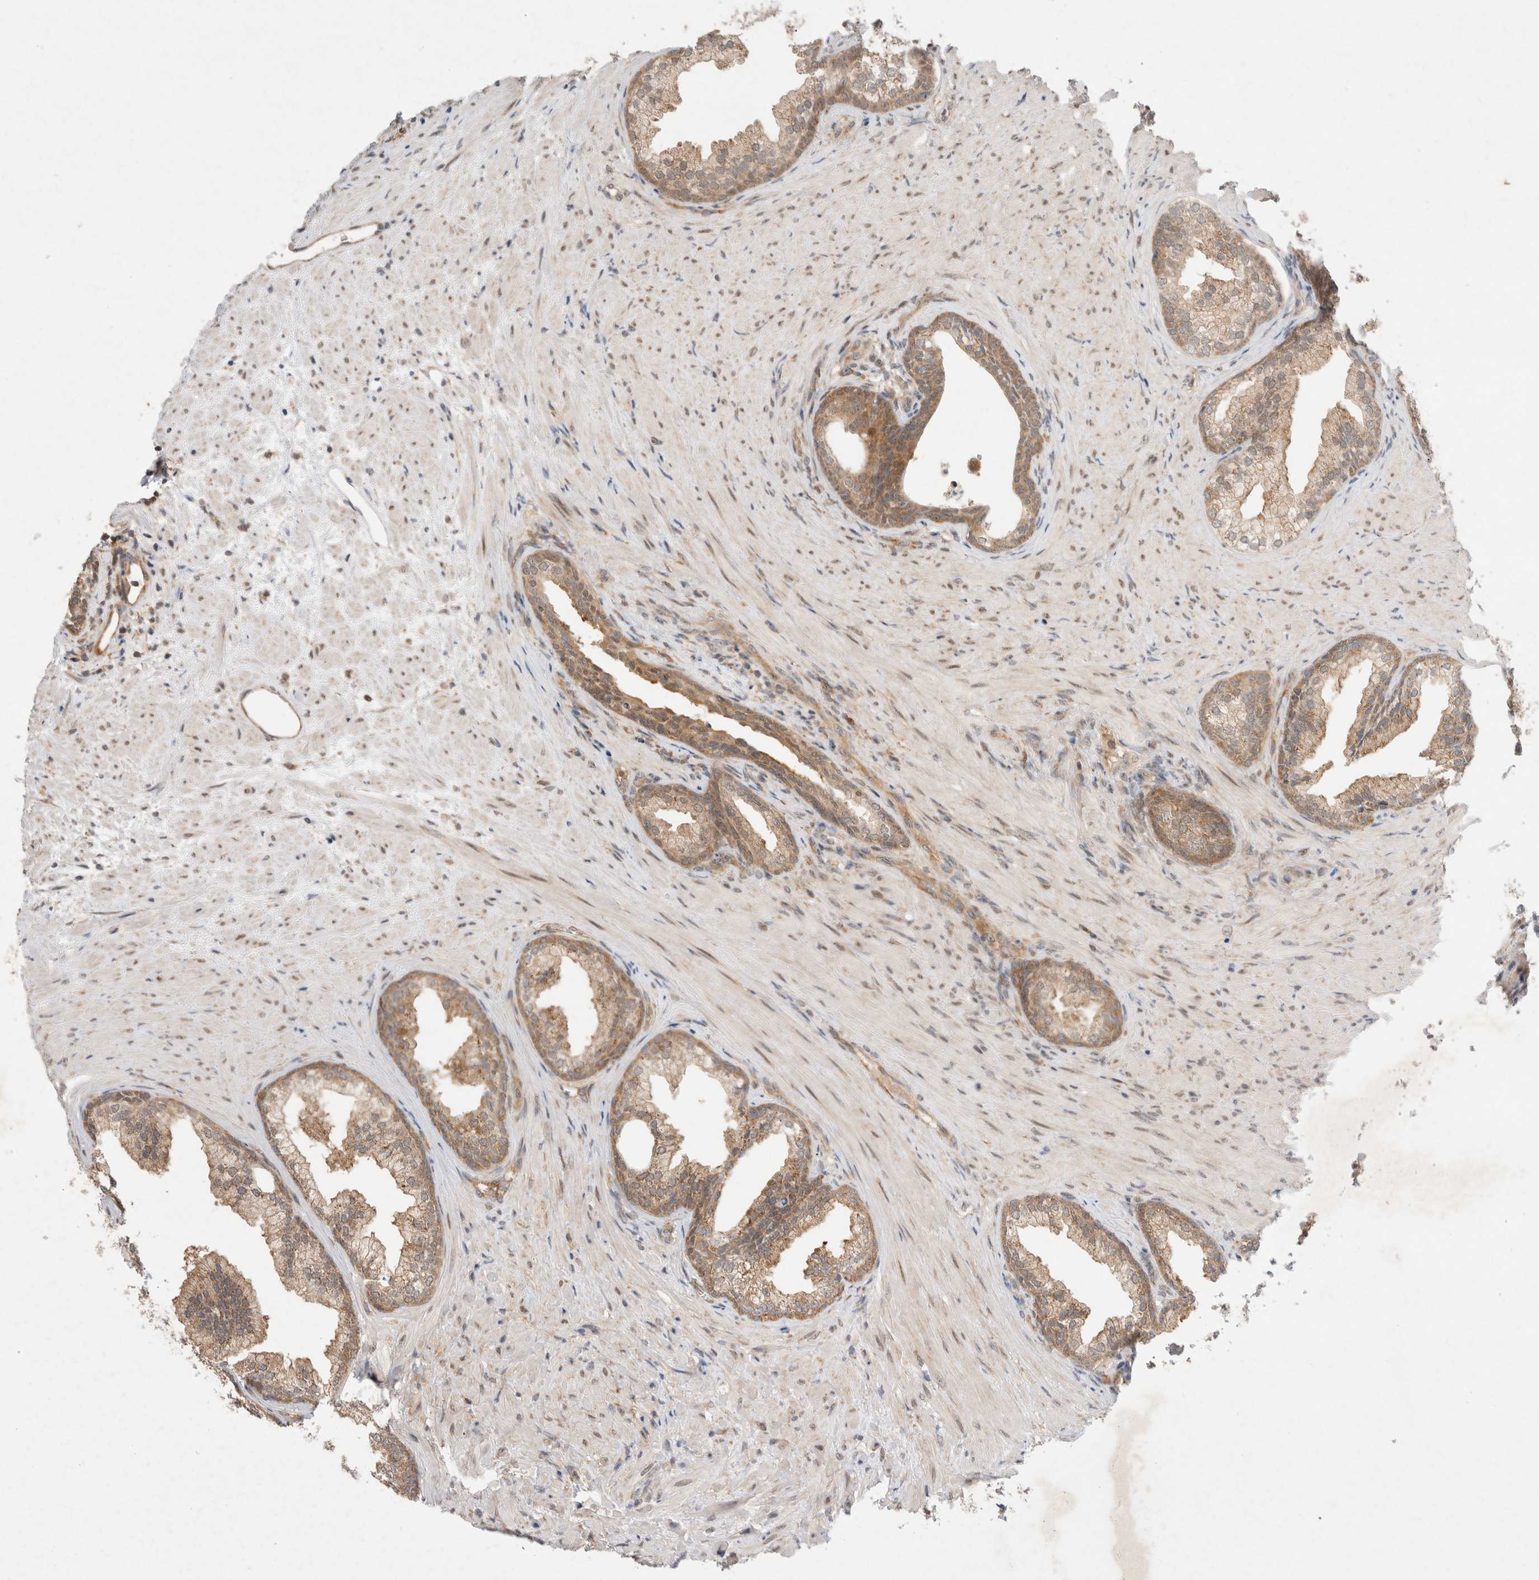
{"staining": {"intensity": "moderate", "quantity": ">75%", "location": "cytoplasmic/membranous"}, "tissue": "prostate", "cell_type": "Glandular cells", "image_type": "normal", "snomed": [{"axis": "morphology", "description": "Normal tissue, NOS"}, {"axis": "topography", "description": "Prostate"}], "caption": "Immunohistochemical staining of normal human prostate demonstrates moderate cytoplasmic/membranous protein staining in about >75% of glandular cells.", "gene": "EIF3E", "patient": {"sex": "male", "age": 76}}